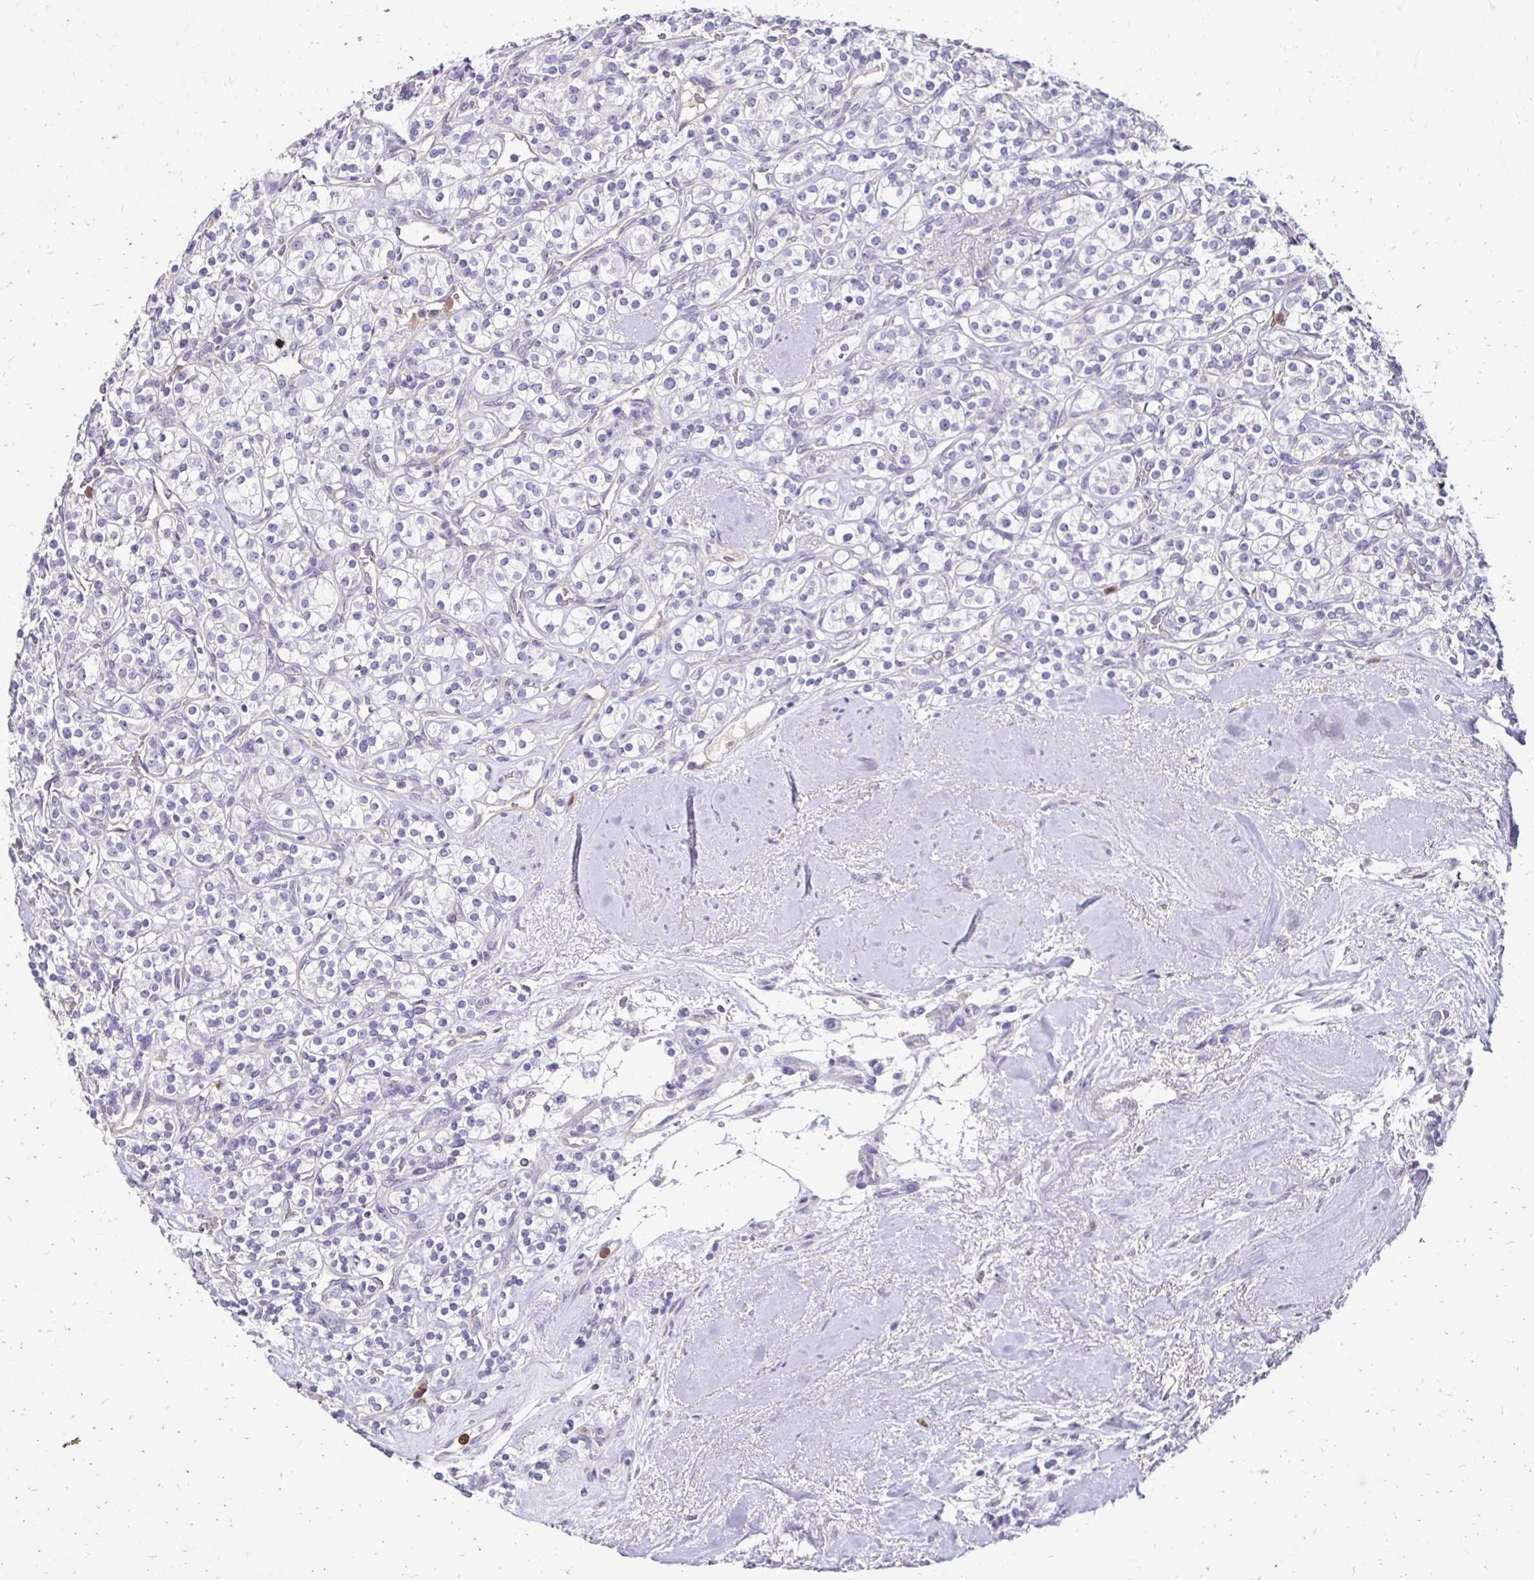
{"staining": {"intensity": "negative", "quantity": "none", "location": "none"}, "tissue": "renal cancer", "cell_type": "Tumor cells", "image_type": "cancer", "snomed": [{"axis": "morphology", "description": "Adenocarcinoma, NOS"}, {"axis": "topography", "description": "Kidney"}], "caption": "Tumor cells are negative for brown protein staining in renal cancer.", "gene": "GK2", "patient": {"sex": "male", "age": 77}}